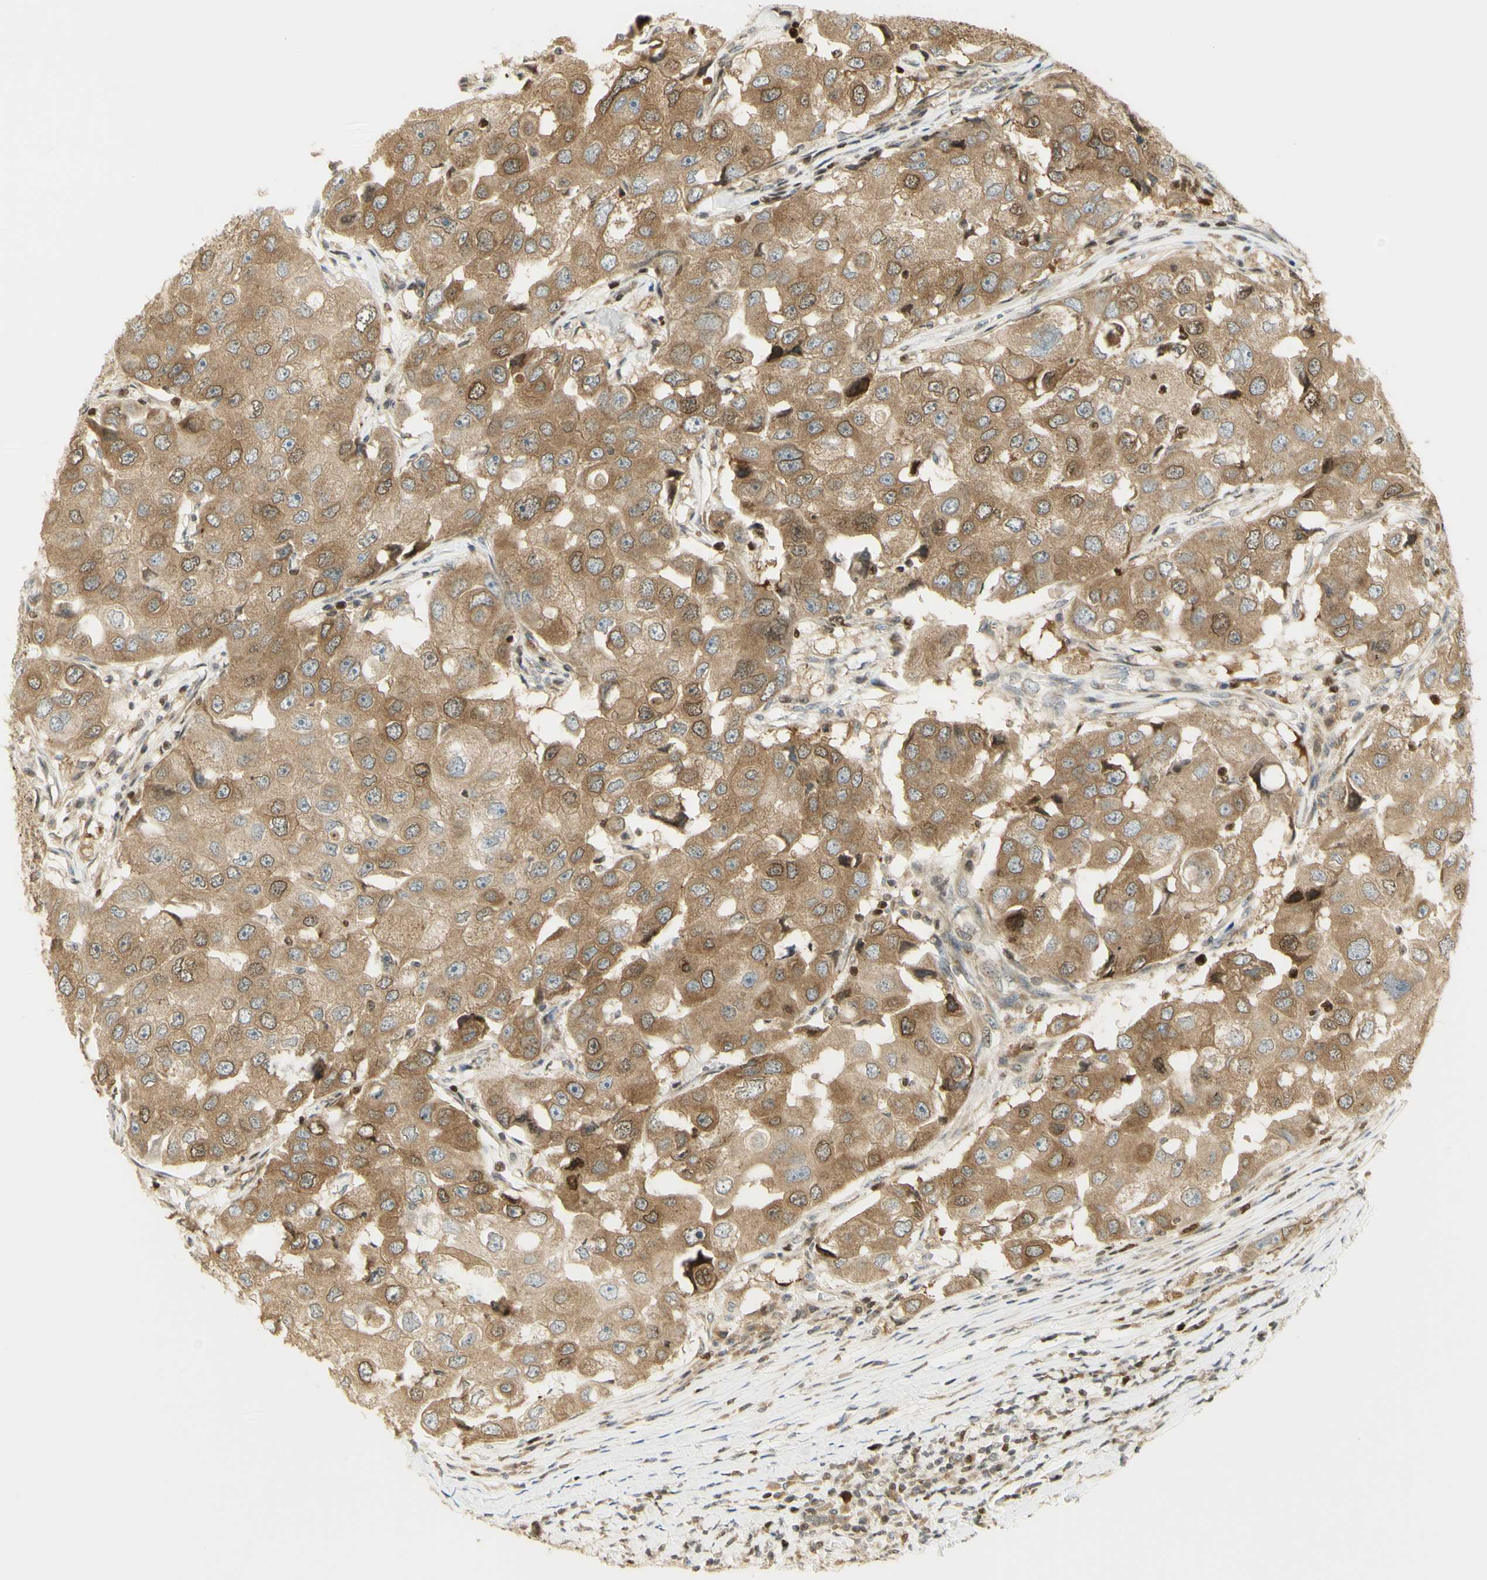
{"staining": {"intensity": "moderate", "quantity": ">75%", "location": "cytoplasmic/membranous,nuclear"}, "tissue": "breast cancer", "cell_type": "Tumor cells", "image_type": "cancer", "snomed": [{"axis": "morphology", "description": "Duct carcinoma"}, {"axis": "topography", "description": "Breast"}], "caption": "Breast cancer (infiltrating ductal carcinoma) stained for a protein reveals moderate cytoplasmic/membranous and nuclear positivity in tumor cells. The protein is shown in brown color, while the nuclei are stained blue.", "gene": "KIF11", "patient": {"sex": "female", "age": 27}}